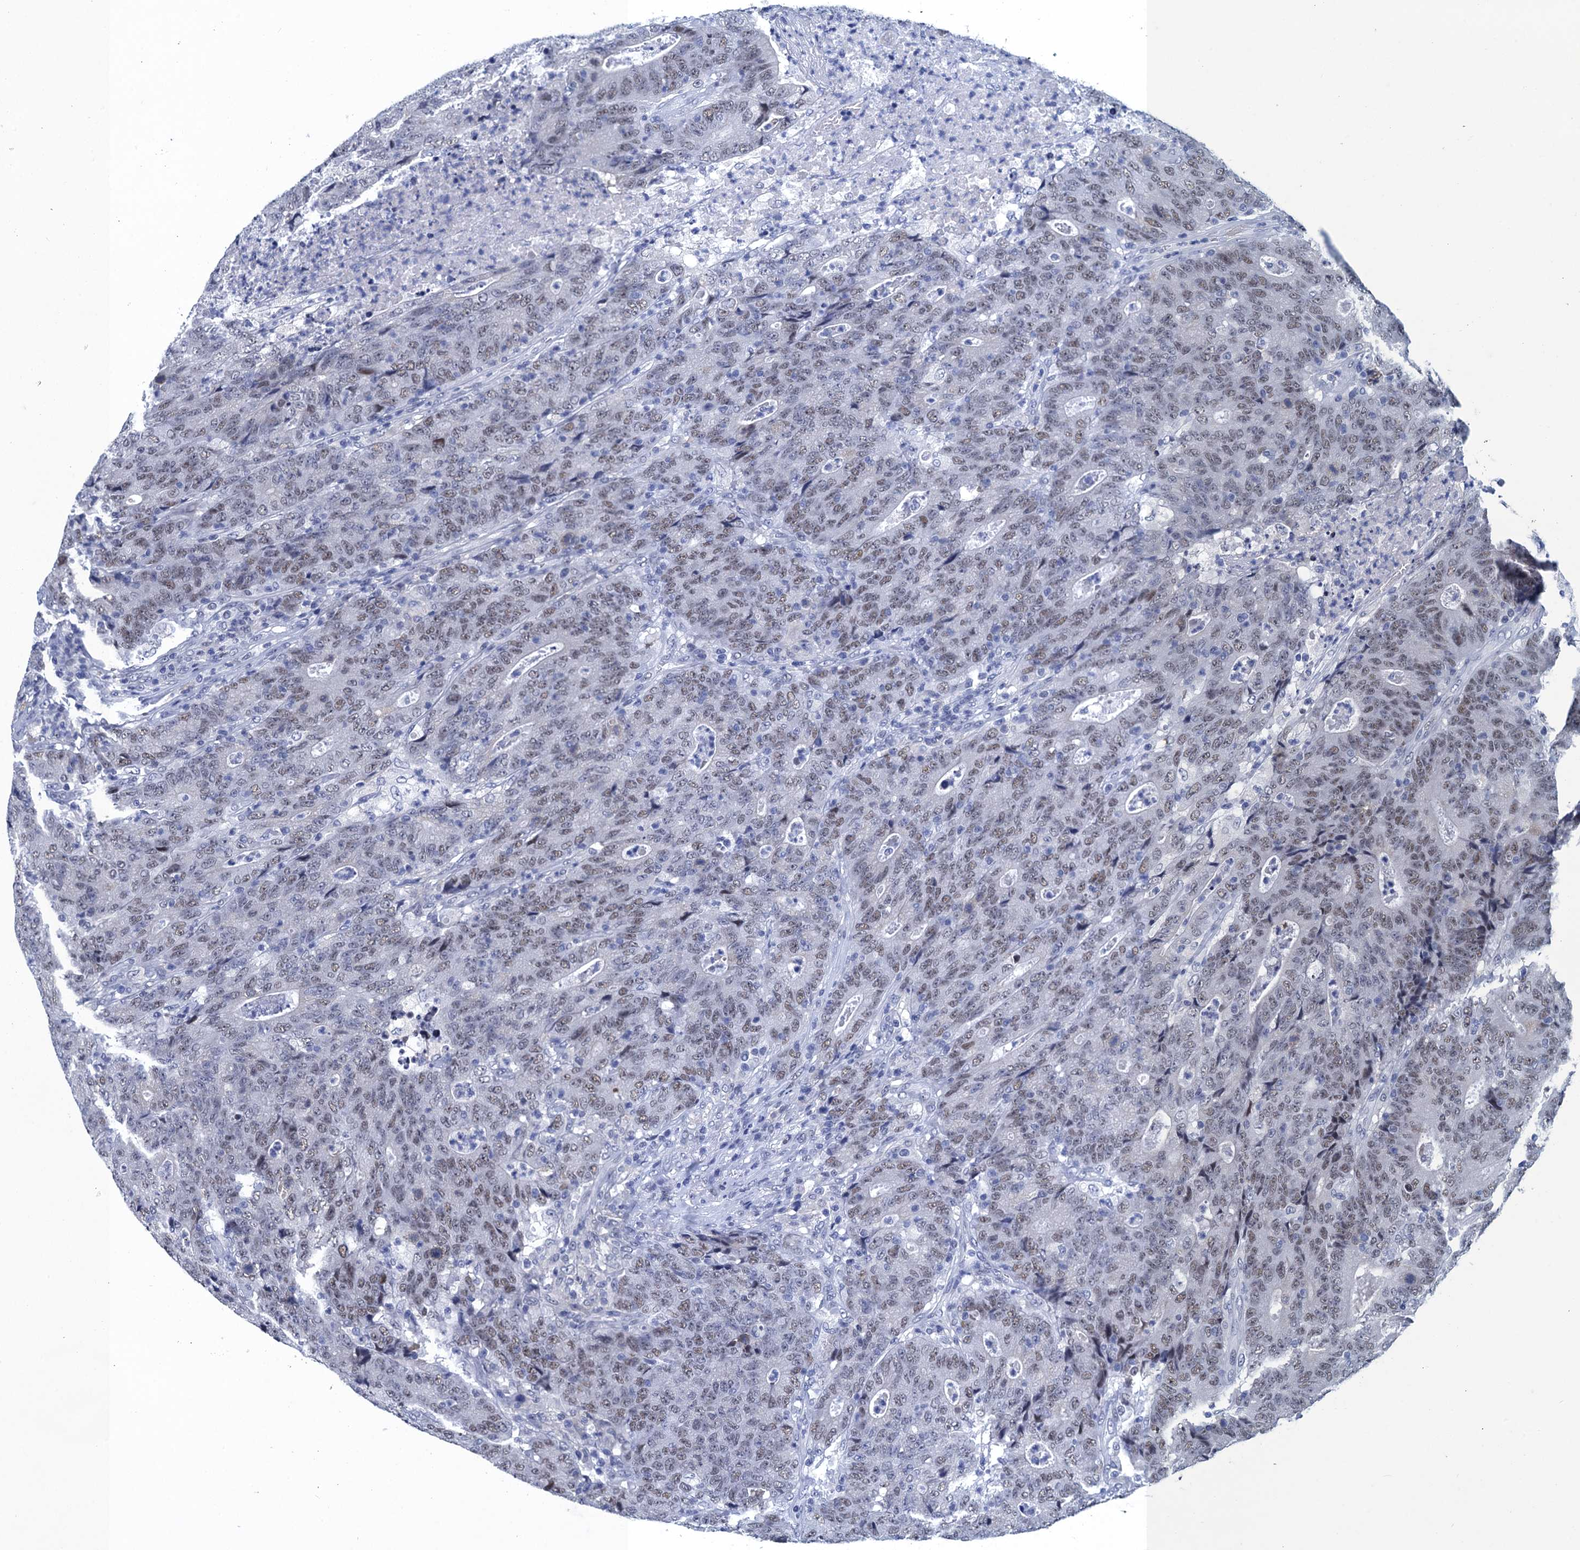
{"staining": {"intensity": "weak", "quantity": "25%-75%", "location": "nuclear"}, "tissue": "colorectal cancer", "cell_type": "Tumor cells", "image_type": "cancer", "snomed": [{"axis": "morphology", "description": "Adenocarcinoma, NOS"}, {"axis": "topography", "description": "Colon"}], "caption": "The immunohistochemical stain labels weak nuclear expression in tumor cells of adenocarcinoma (colorectal) tissue. (Brightfield microscopy of DAB IHC at high magnification).", "gene": "GINS3", "patient": {"sex": "female", "age": 75}}